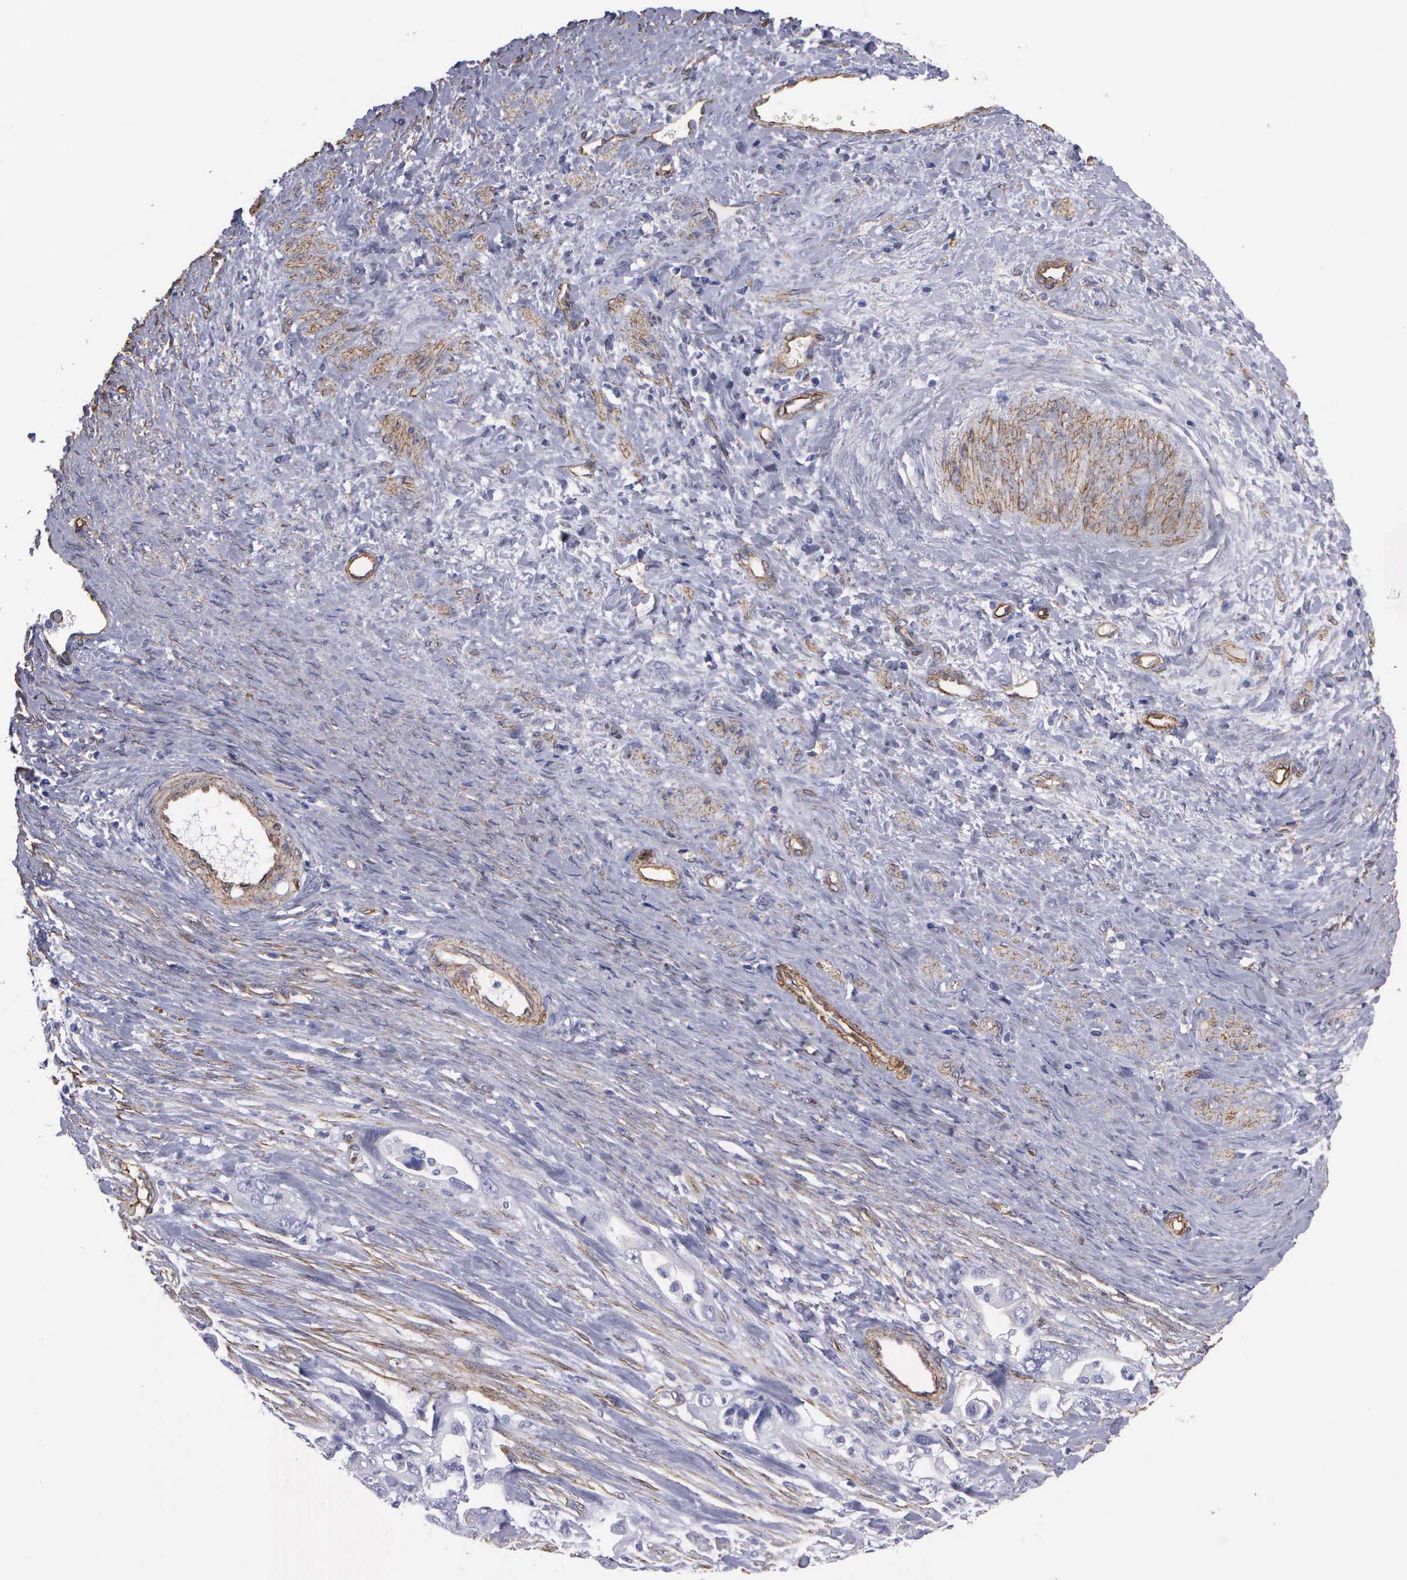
{"staining": {"intensity": "negative", "quantity": "none", "location": "none"}, "tissue": "ovarian cancer", "cell_type": "Tumor cells", "image_type": "cancer", "snomed": [{"axis": "morphology", "description": "Cystadenocarcinoma, serous, NOS"}, {"axis": "topography", "description": "Ovary"}], "caption": "IHC of serous cystadenocarcinoma (ovarian) reveals no expression in tumor cells.", "gene": "MAGEB10", "patient": {"sex": "female", "age": 63}}